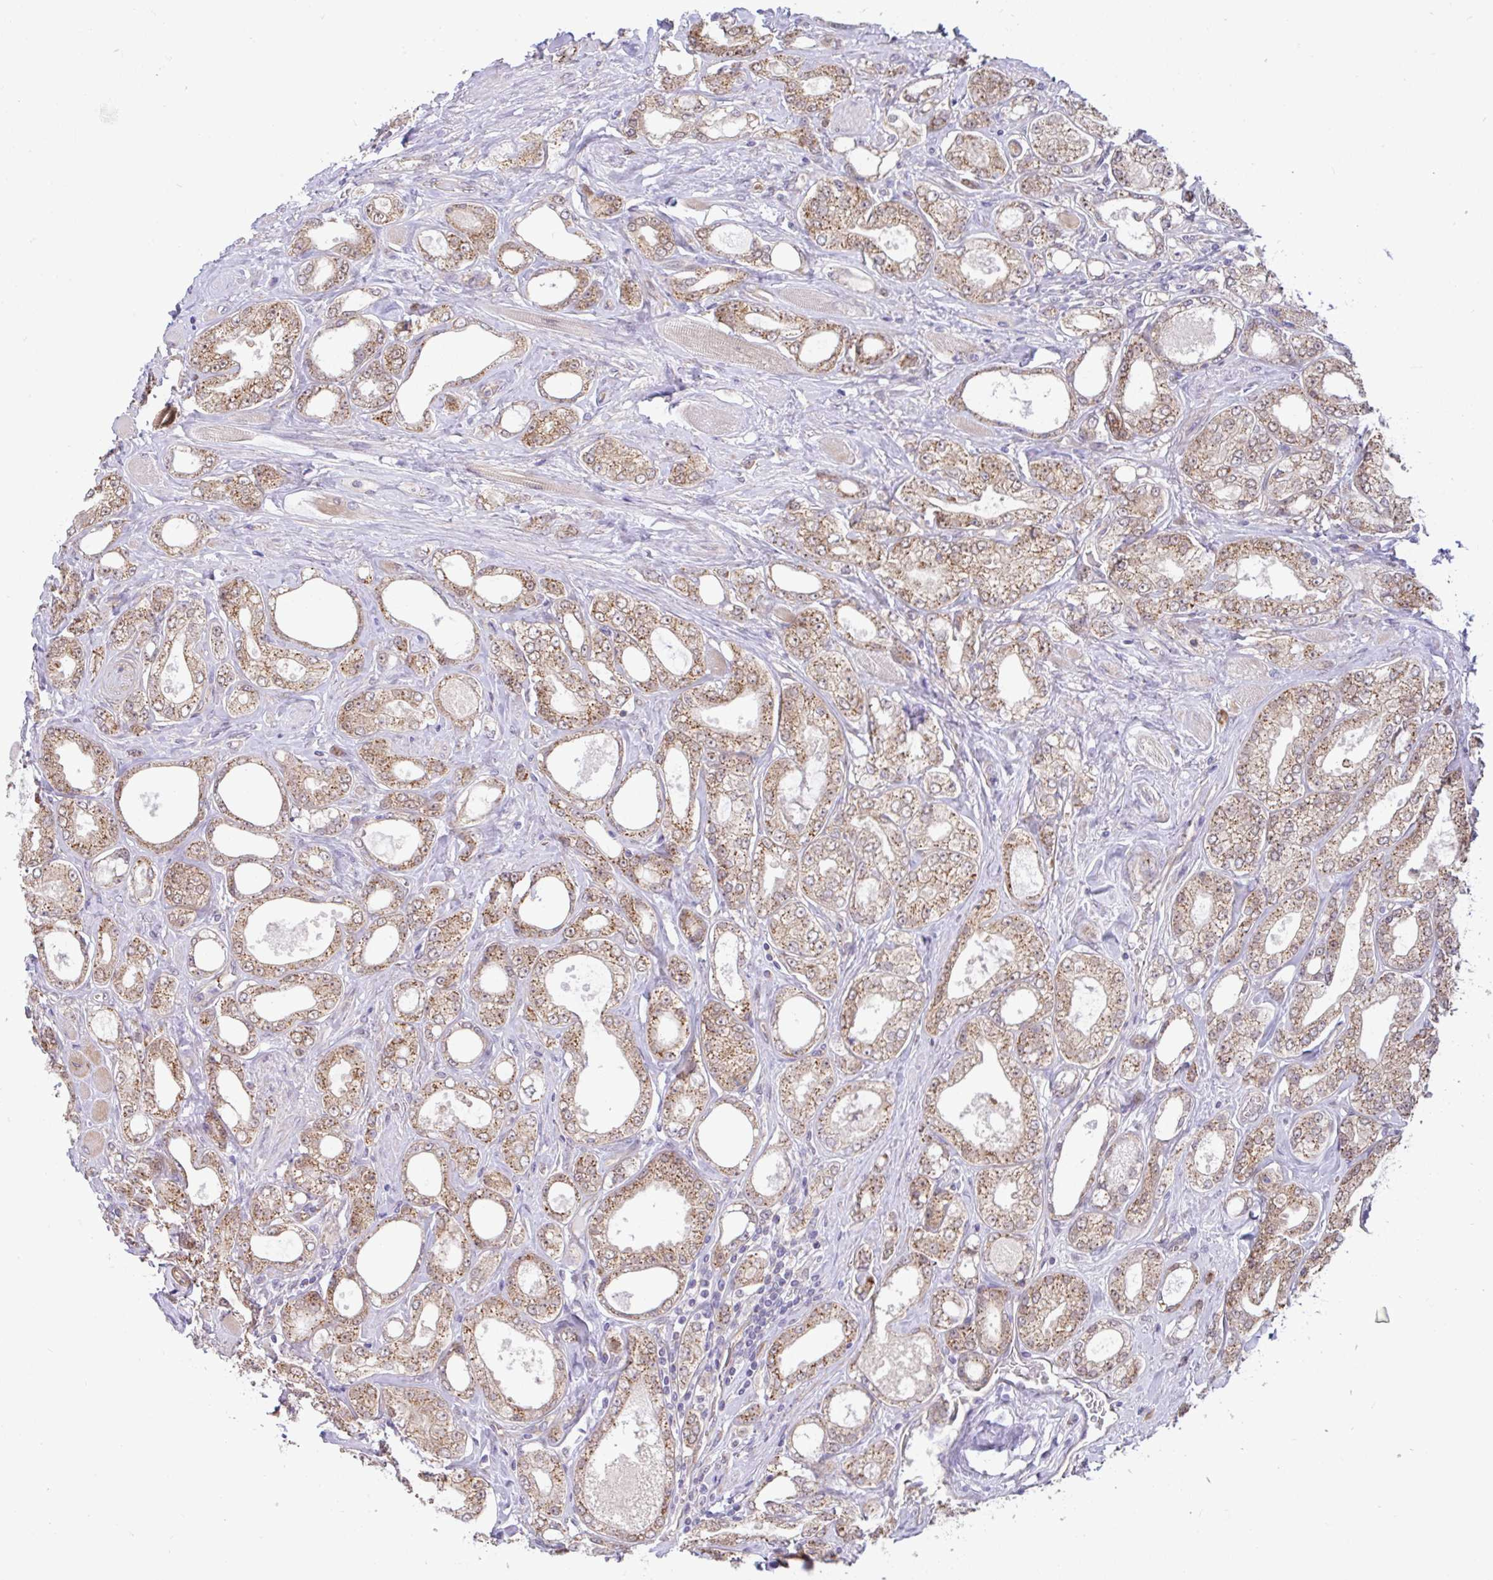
{"staining": {"intensity": "moderate", "quantity": ">75%", "location": "cytoplasmic/membranous"}, "tissue": "prostate cancer", "cell_type": "Tumor cells", "image_type": "cancer", "snomed": [{"axis": "morphology", "description": "Adenocarcinoma, High grade"}, {"axis": "topography", "description": "Prostate"}], "caption": "Brown immunohistochemical staining in prostate cancer (high-grade adenocarcinoma) shows moderate cytoplasmic/membranous staining in approximately >75% of tumor cells.", "gene": "DLEU7", "patient": {"sex": "male", "age": 68}}